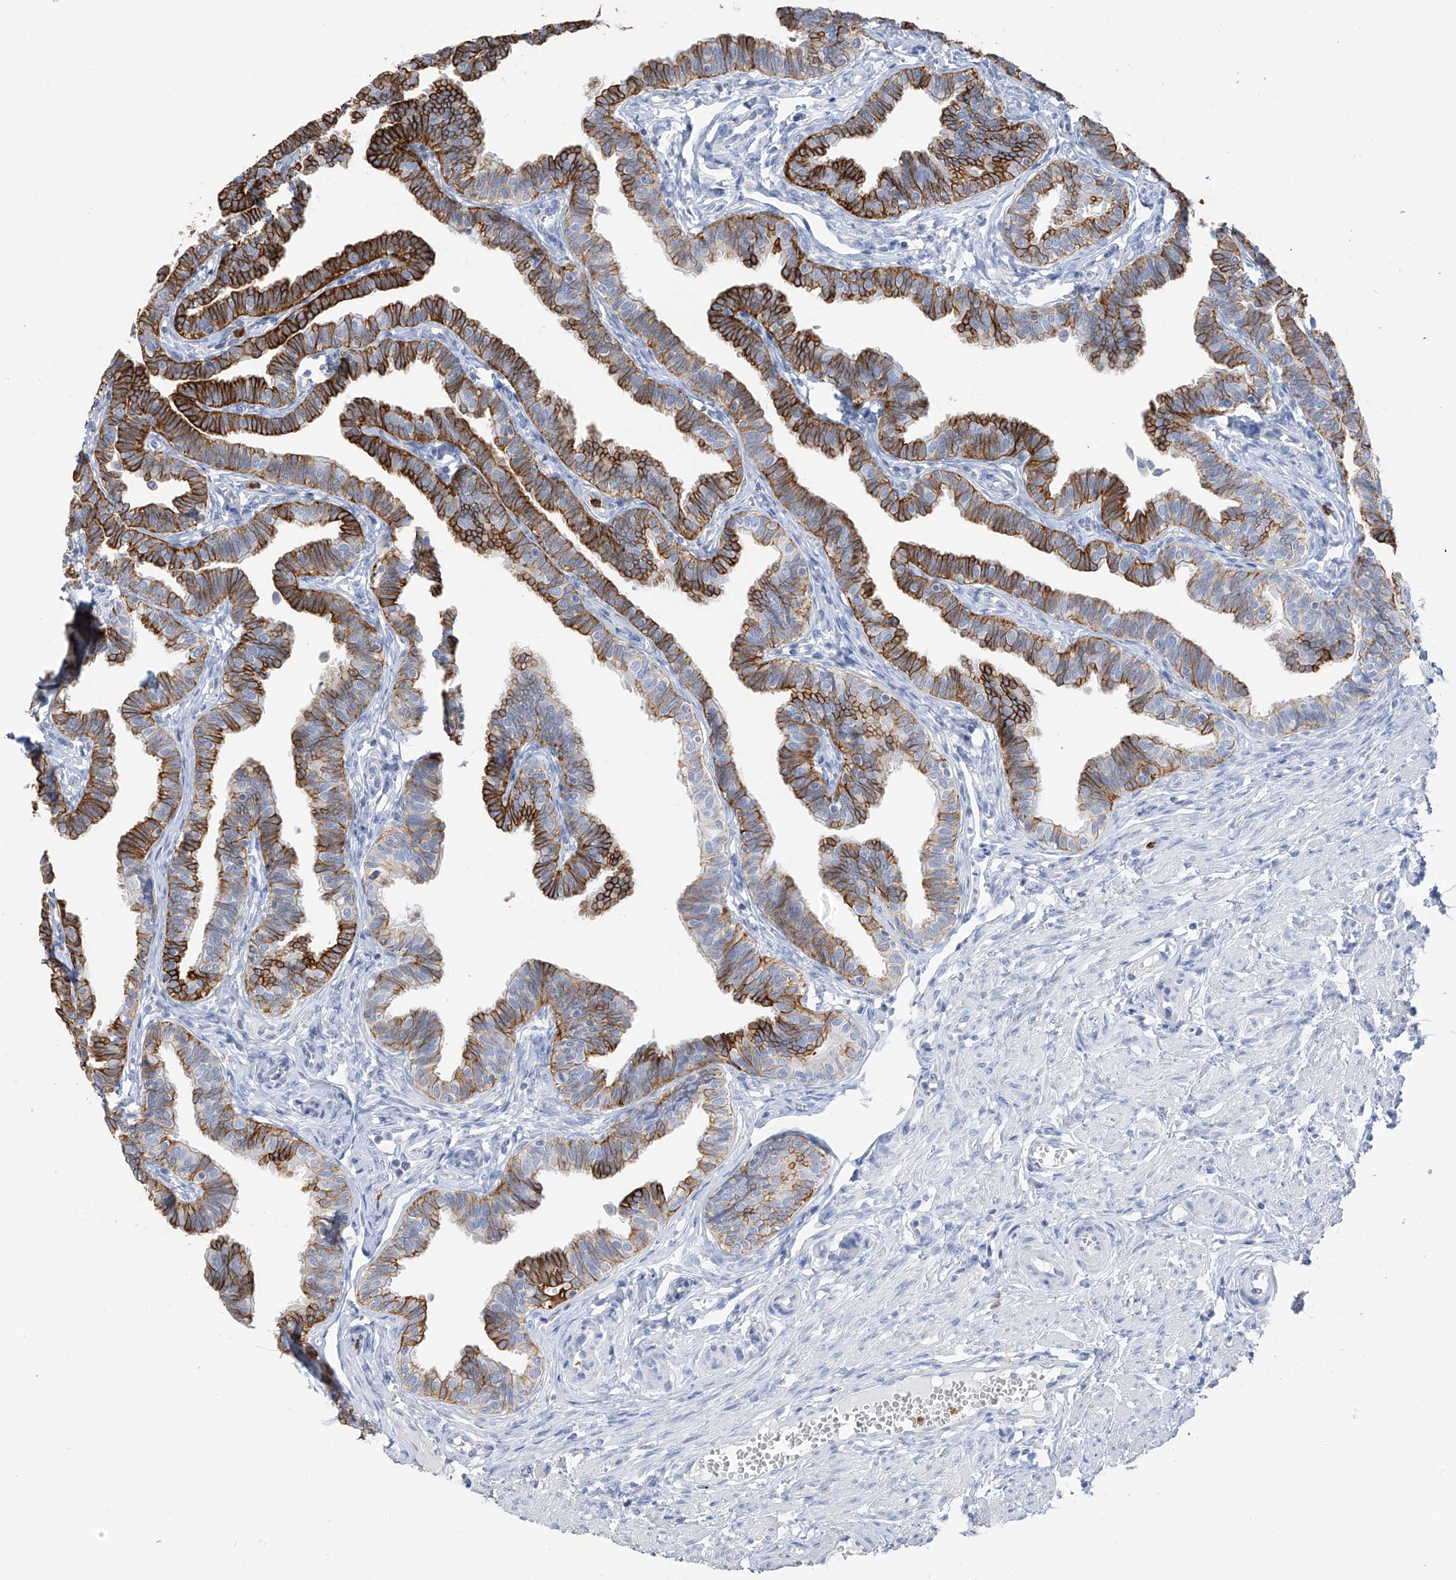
{"staining": {"intensity": "strong", "quantity": "25%-75%", "location": "cytoplasmic/membranous"}, "tissue": "fallopian tube", "cell_type": "Glandular cells", "image_type": "normal", "snomed": [{"axis": "morphology", "description": "Normal tissue, NOS"}, {"axis": "topography", "description": "Fallopian tube"}, {"axis": "topography", "description": "Ovary"}], "caption": "The photomicrograph demonstrates immunohistochemical staining of benign fallopian tube. There is strong cytoplasmic/membranous staining is seen in about 25%-75% of glandular cells.", "gene": "PAFAH1B3", "patient": {"sex": "female", "age": 23}}